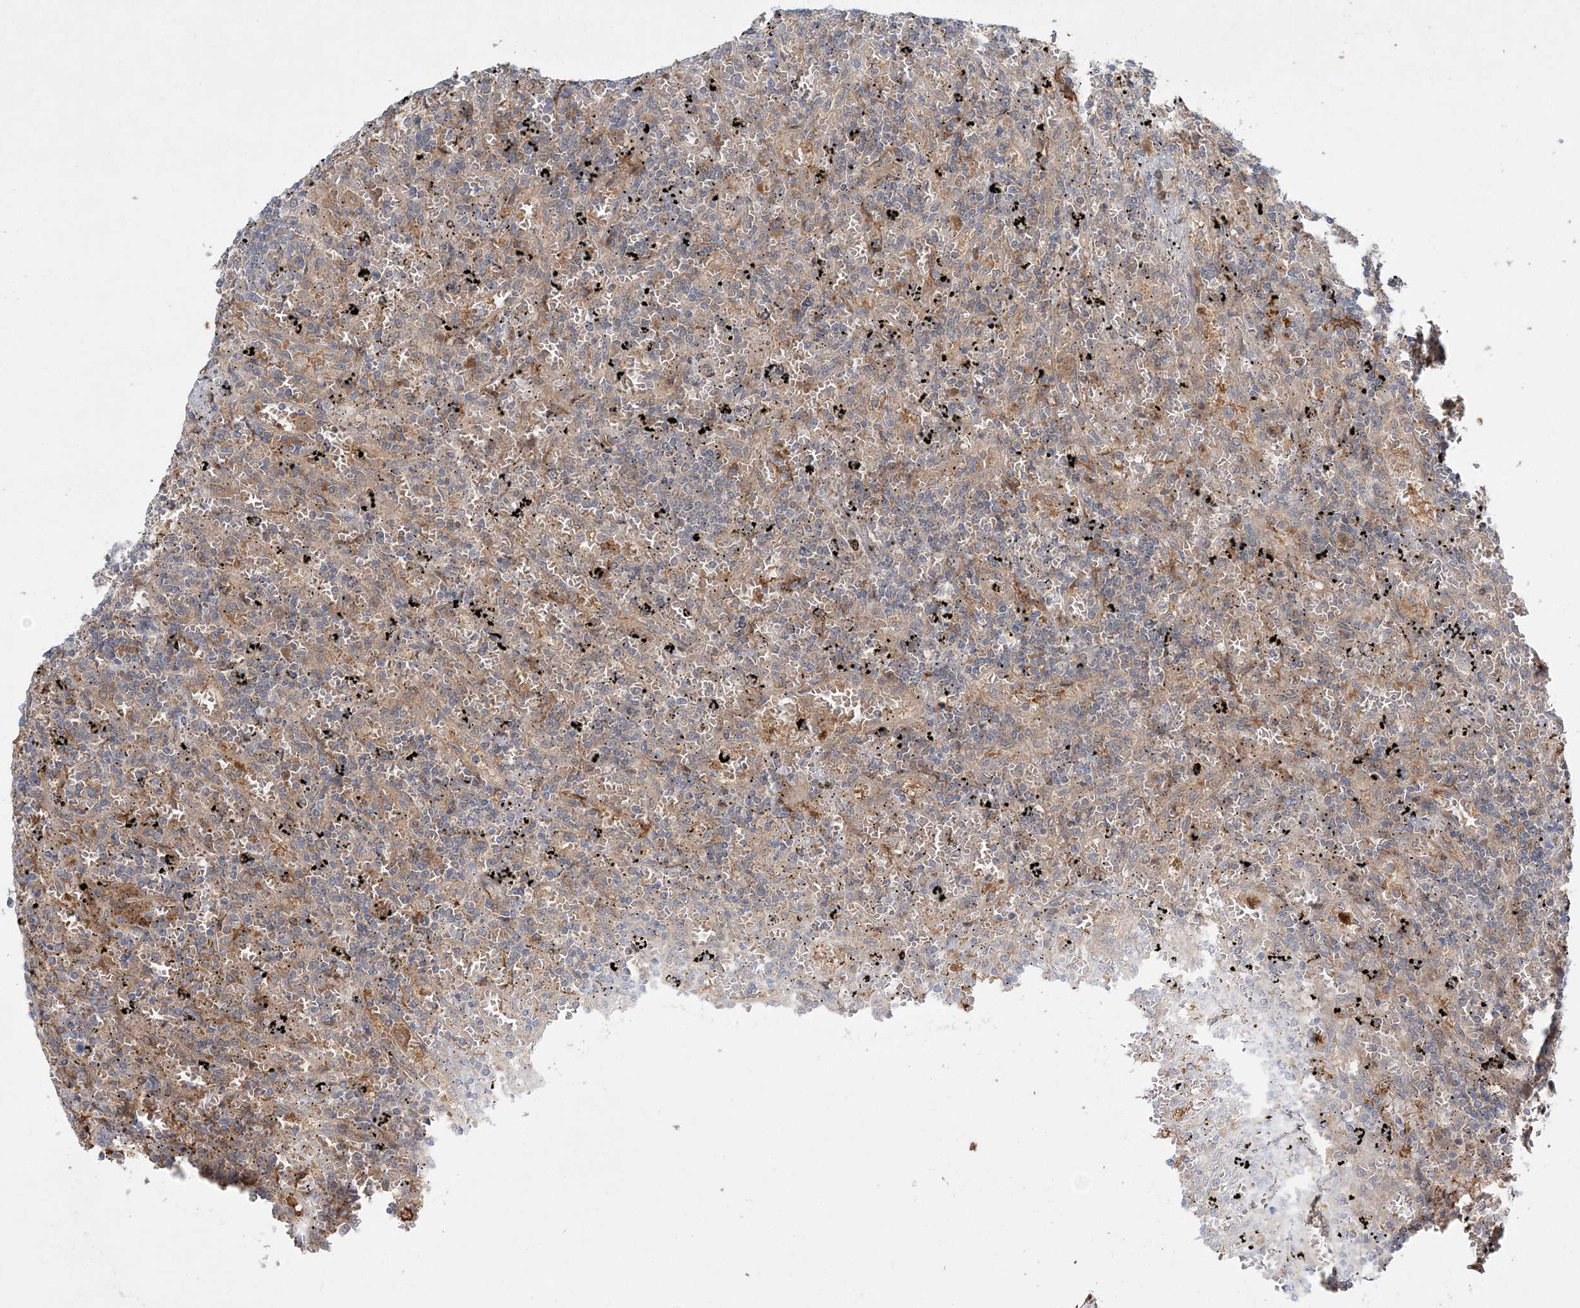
{"staining": {"intensity": "weak", "quantity": "<25%", "location": "cytoplasmic/membranous"}, "tissue": "lymphoma", "cell_type": "Tumor cells", "image_type": "cancer", "snomed": [{"axis": "morphology", "description": "Malignant lymphoma, non-Hodgkin's type, Low grade"}, {"axis": "topography", "description": "Spleen"}], "caption": "Immunohistochemistry (IHC) photomicrograph of neoplastic tissue: human malignant lymphoma, non-Hodgkin's type (low-grade) stained with DAB (3,3'-diaminobenzidine) shows no significant protein staining in tumor cells. (DAB (3,3'-diaminobenzidine) IHC visualized using brightfield microscopy, high magnification).", "gene": "UBTD2", "patient": {"sex": "male", "age": 76}}